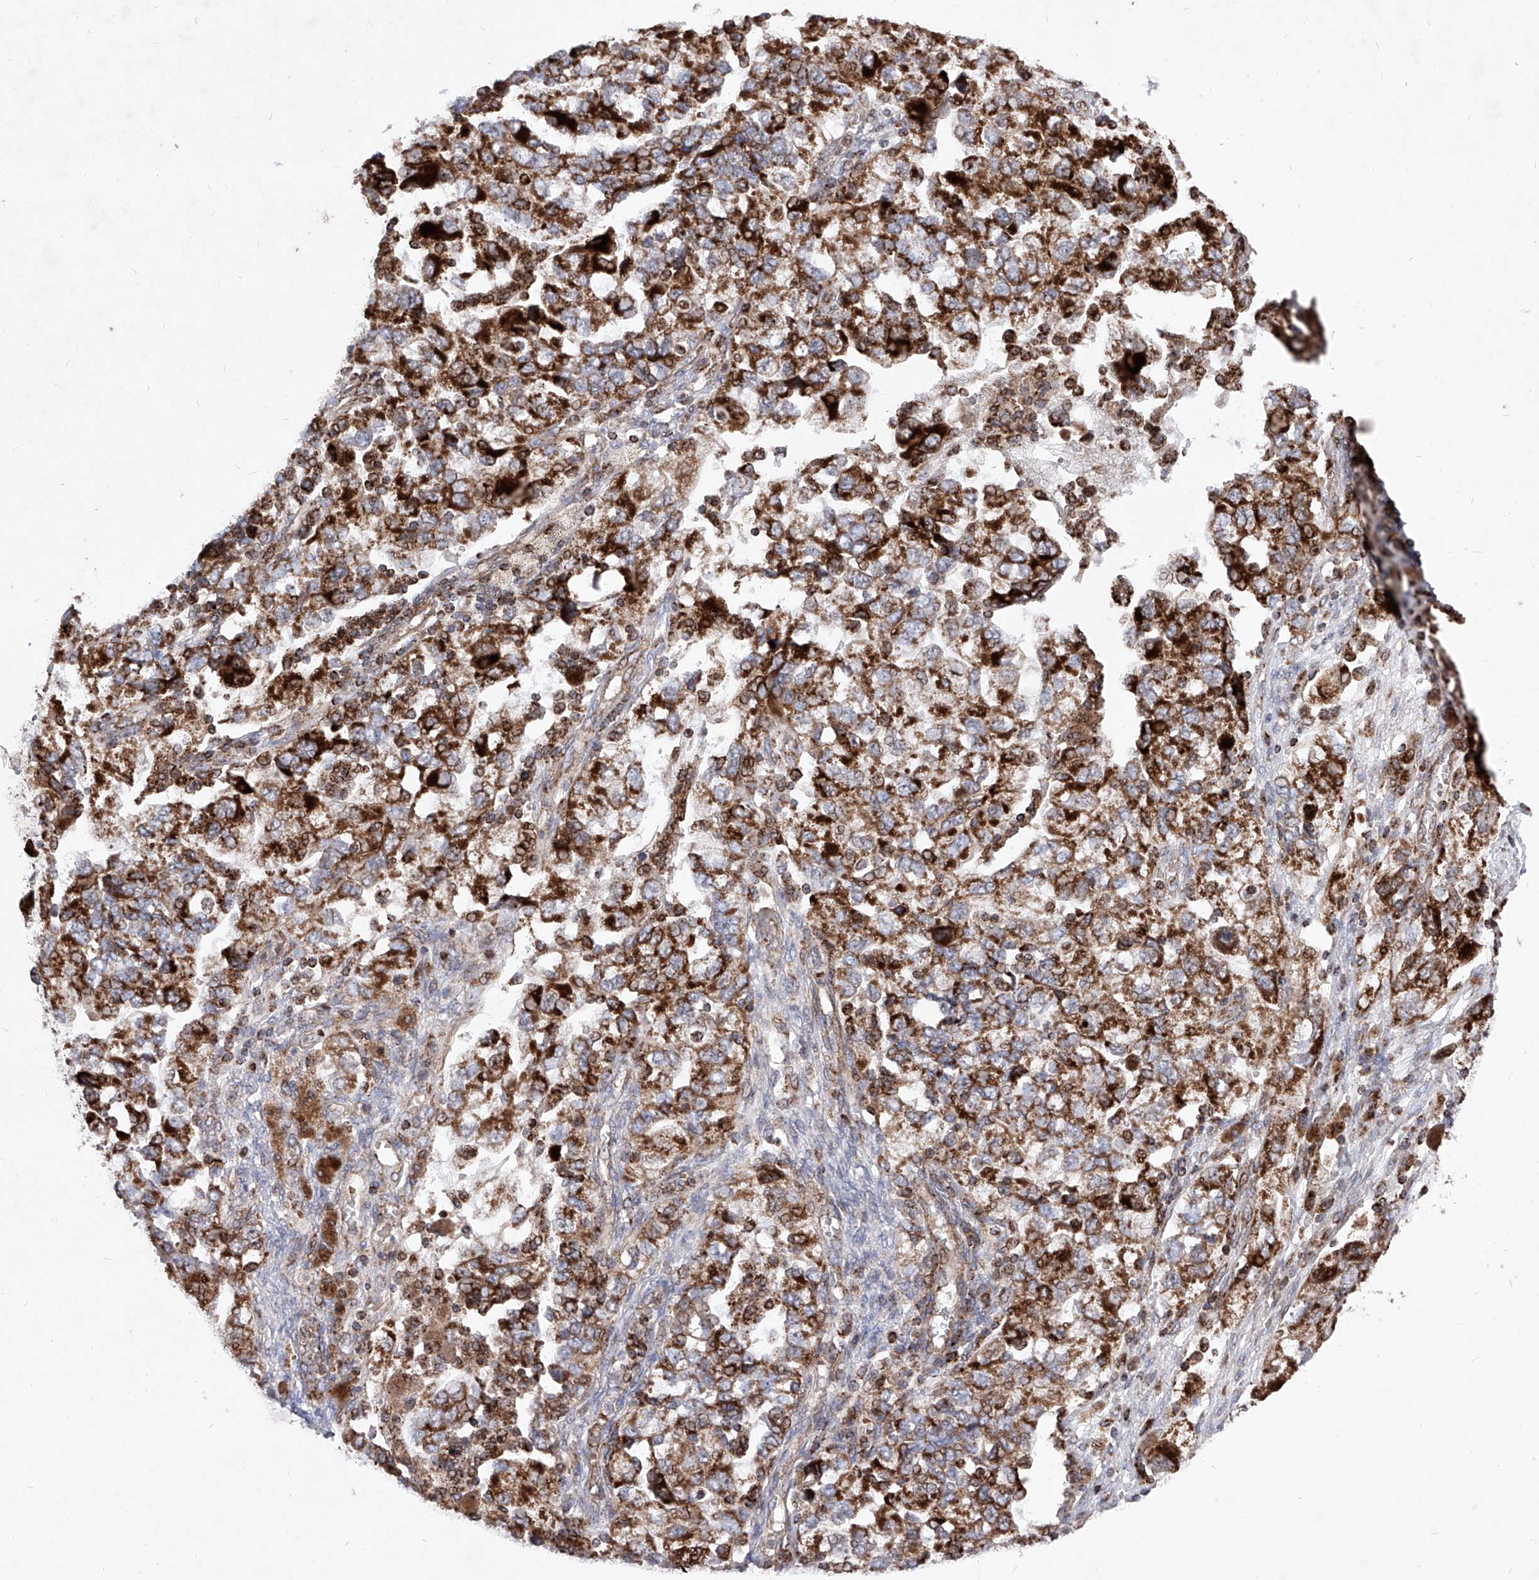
{"staining": {"intensity": "strong", "quantity": ">75%", "location": "cytoplasmic/membranous"}, "tissue": "ovarian cancer", "cell_type": "Tumor cells", "image_type": "cancer", "snomed": [{"axis": "morphology", "description": "Carcinoma, NOS"}, {"axis": "morphology", "description": "Cystadenocarcinoma, serous, NOS"}, {"axis": "topography", "description": "Ovary"}], "caption": "About >75% of tumor cells in human ovarian cancer show strong cytoplasmic/membranous protein expression as visualized by brown immunohistochemical staining.", "gene": "SEMA6A", "patient": {"sex": "female", "age": 69}}